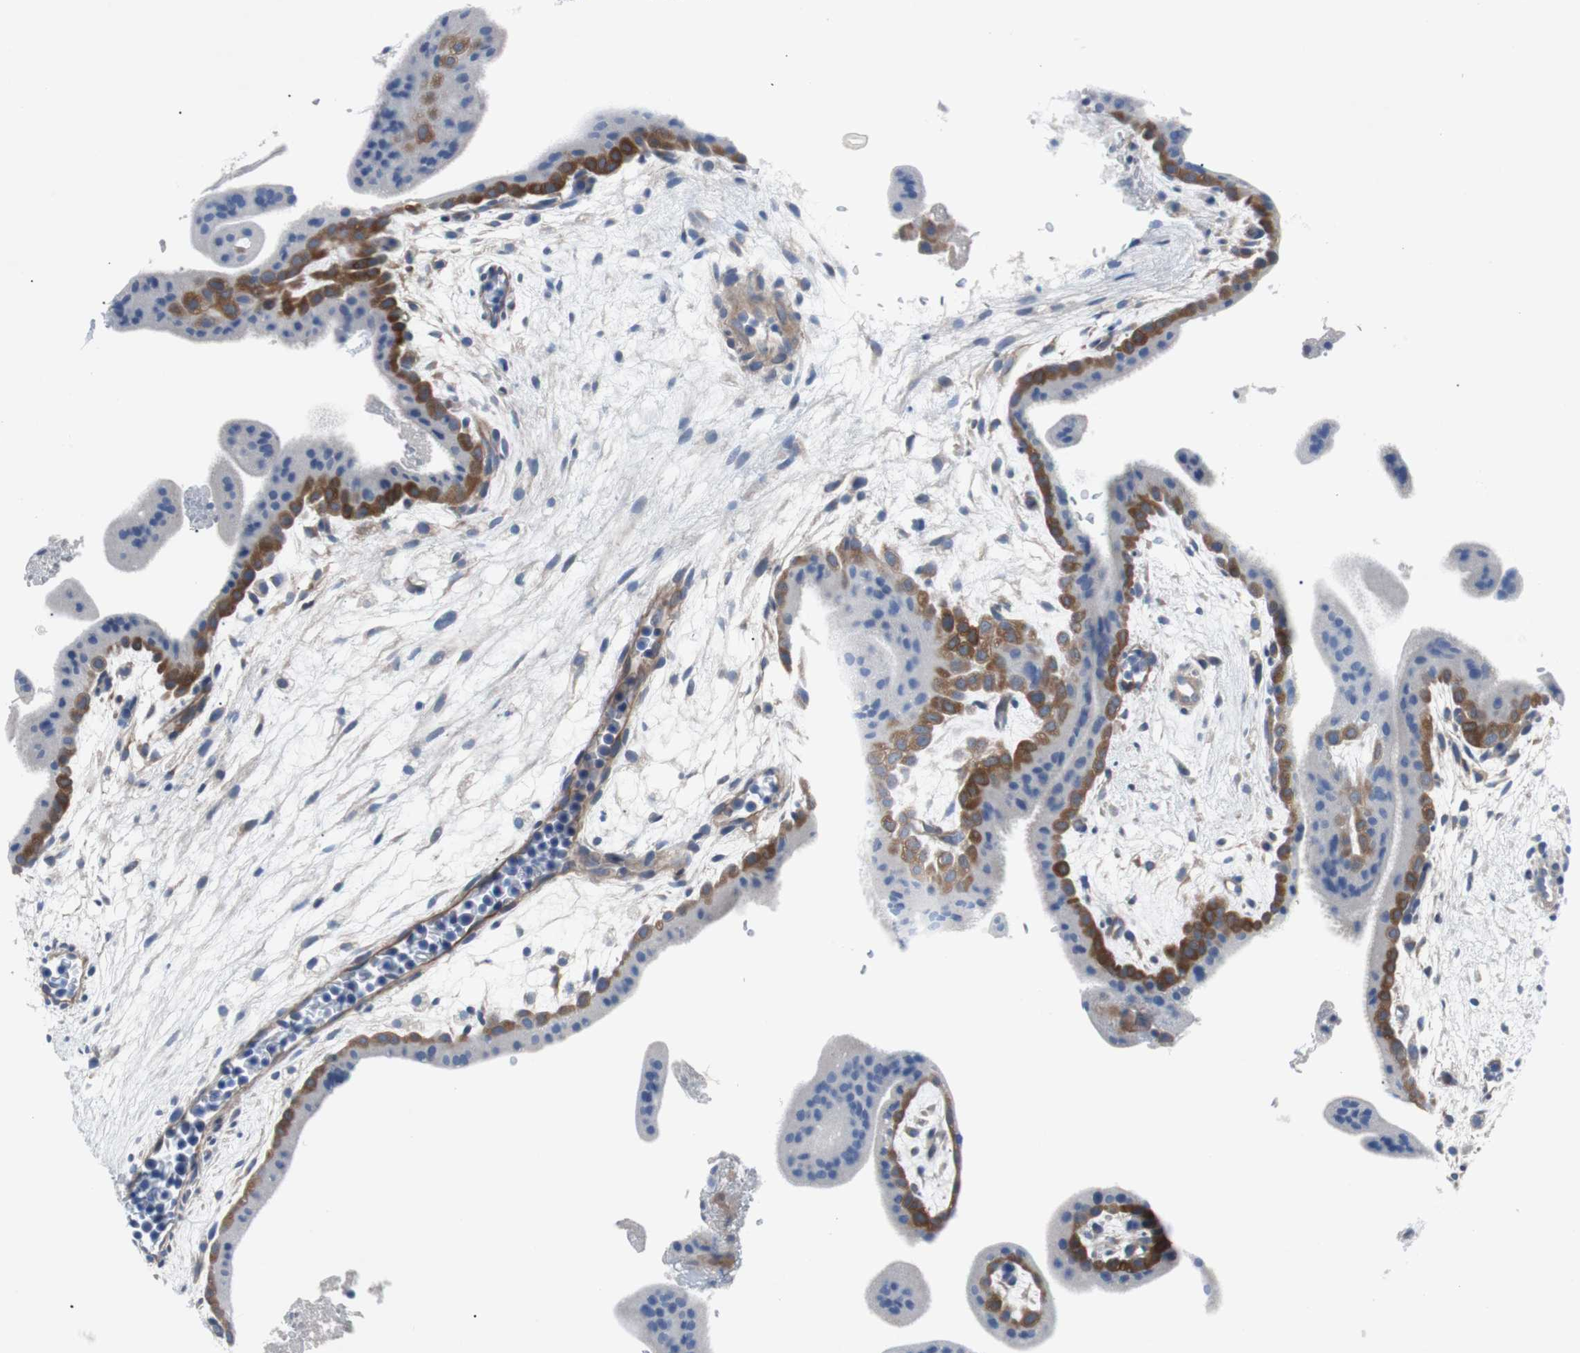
{"staining": {"intensity": "negative", "quantity": "none", "location": "none"}, "tissue": "placenta", "cell_type": "Decidual cells", "image_type": "normal", "snomed": [{"axis": "morphology", "description": "Normal tissue, NOS"}, {"axis": "topography", "description": "Placenta"}], "caption": "Decidual cells show no significant protein staining in benign placenta.", "gene": "EEF2K", "patient": {"sex": "female", "age": 35}}